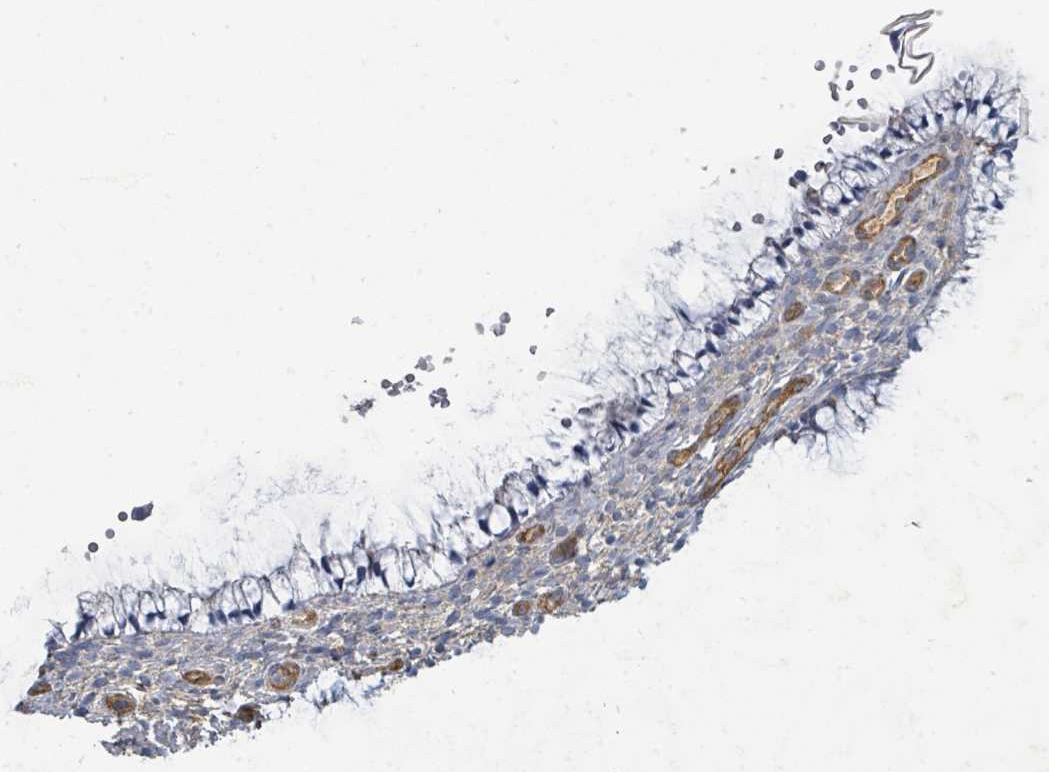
{"staining": {"intensity": "negative", "quantity": "none", "location": "none"}, "tissue": "cervix", "cell_type": "Glandular cells", "image_type": "normal", "snomed": [{"axis": "morphology", "description": "Normal tissue, NOS"}, {"axis": "topography", "description": "Cervix"}], "caption": "A histopathology image of human cervix is negative for staining in glandular cells. (IHC, brightfield microscopy, high magnification).", "gene": "IFIT1", "patient": {"sex": "female", "age": 36}}